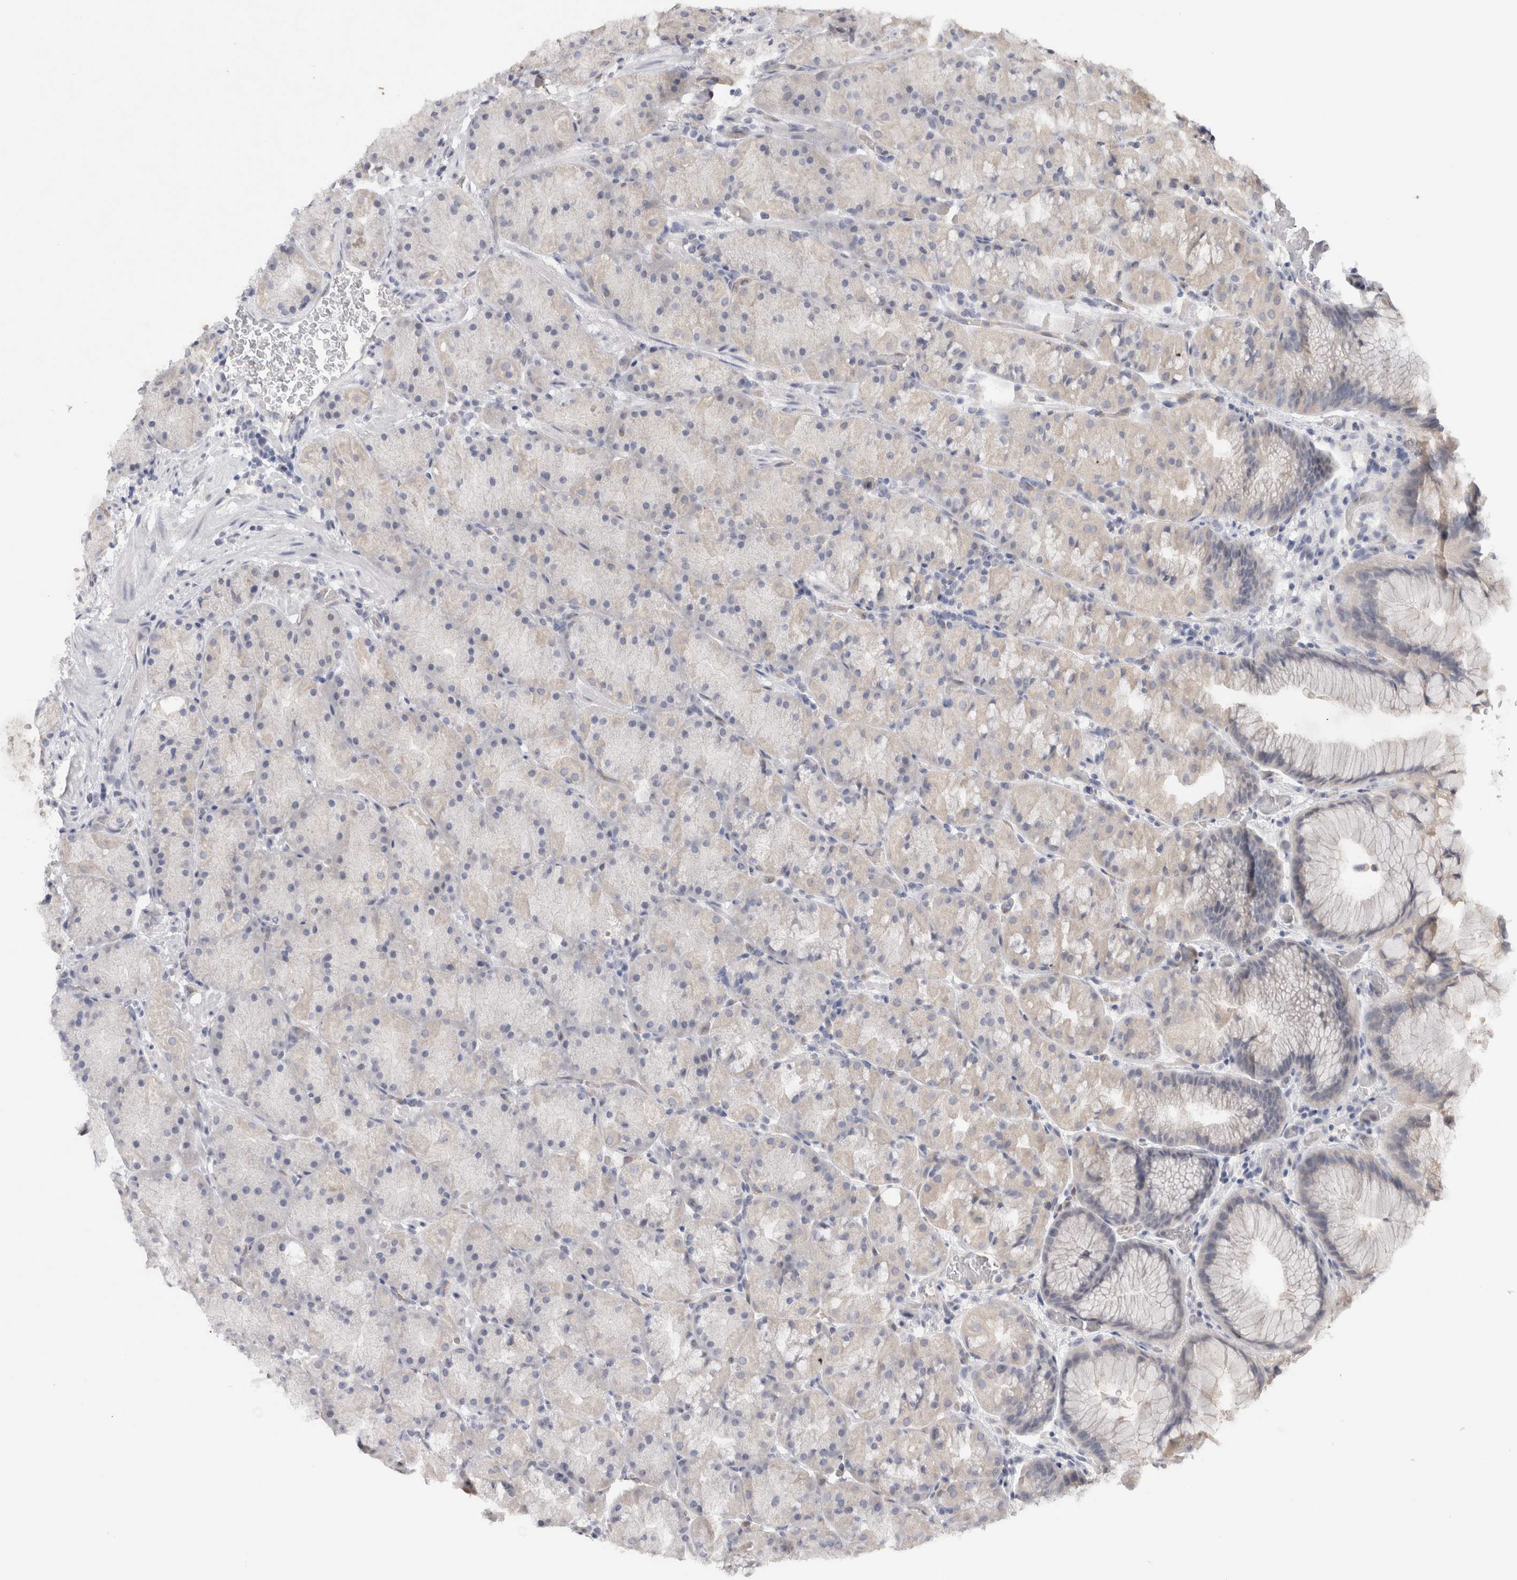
{"staining": {"intensity": "weak", "quantity": "<25%", "location": "cytoplasmic/membranous"}, "tissue": "stomach", "cell_type": "Glandular cells", "image_type": "normal", "snomed": [{"axis": "morphology", "description": "Normal tissue, NOS"}, {"axis": "topography", "description": "Stomach, upper"}, {"axis": "topography", "description": "Stomach"}], "caption": "Immunohistochemistry histopathology image of normal stomach: human stomach stained with DAB (3,3'-diaminobenzidine) demonstrates no significant protein staining in glandular cells. The staining is performed using DAB brown chromogen with nuclei counter-stained in using hematoxylin.", "gene": "TONSL", "patient": {"sex": "male", "age": 48}}